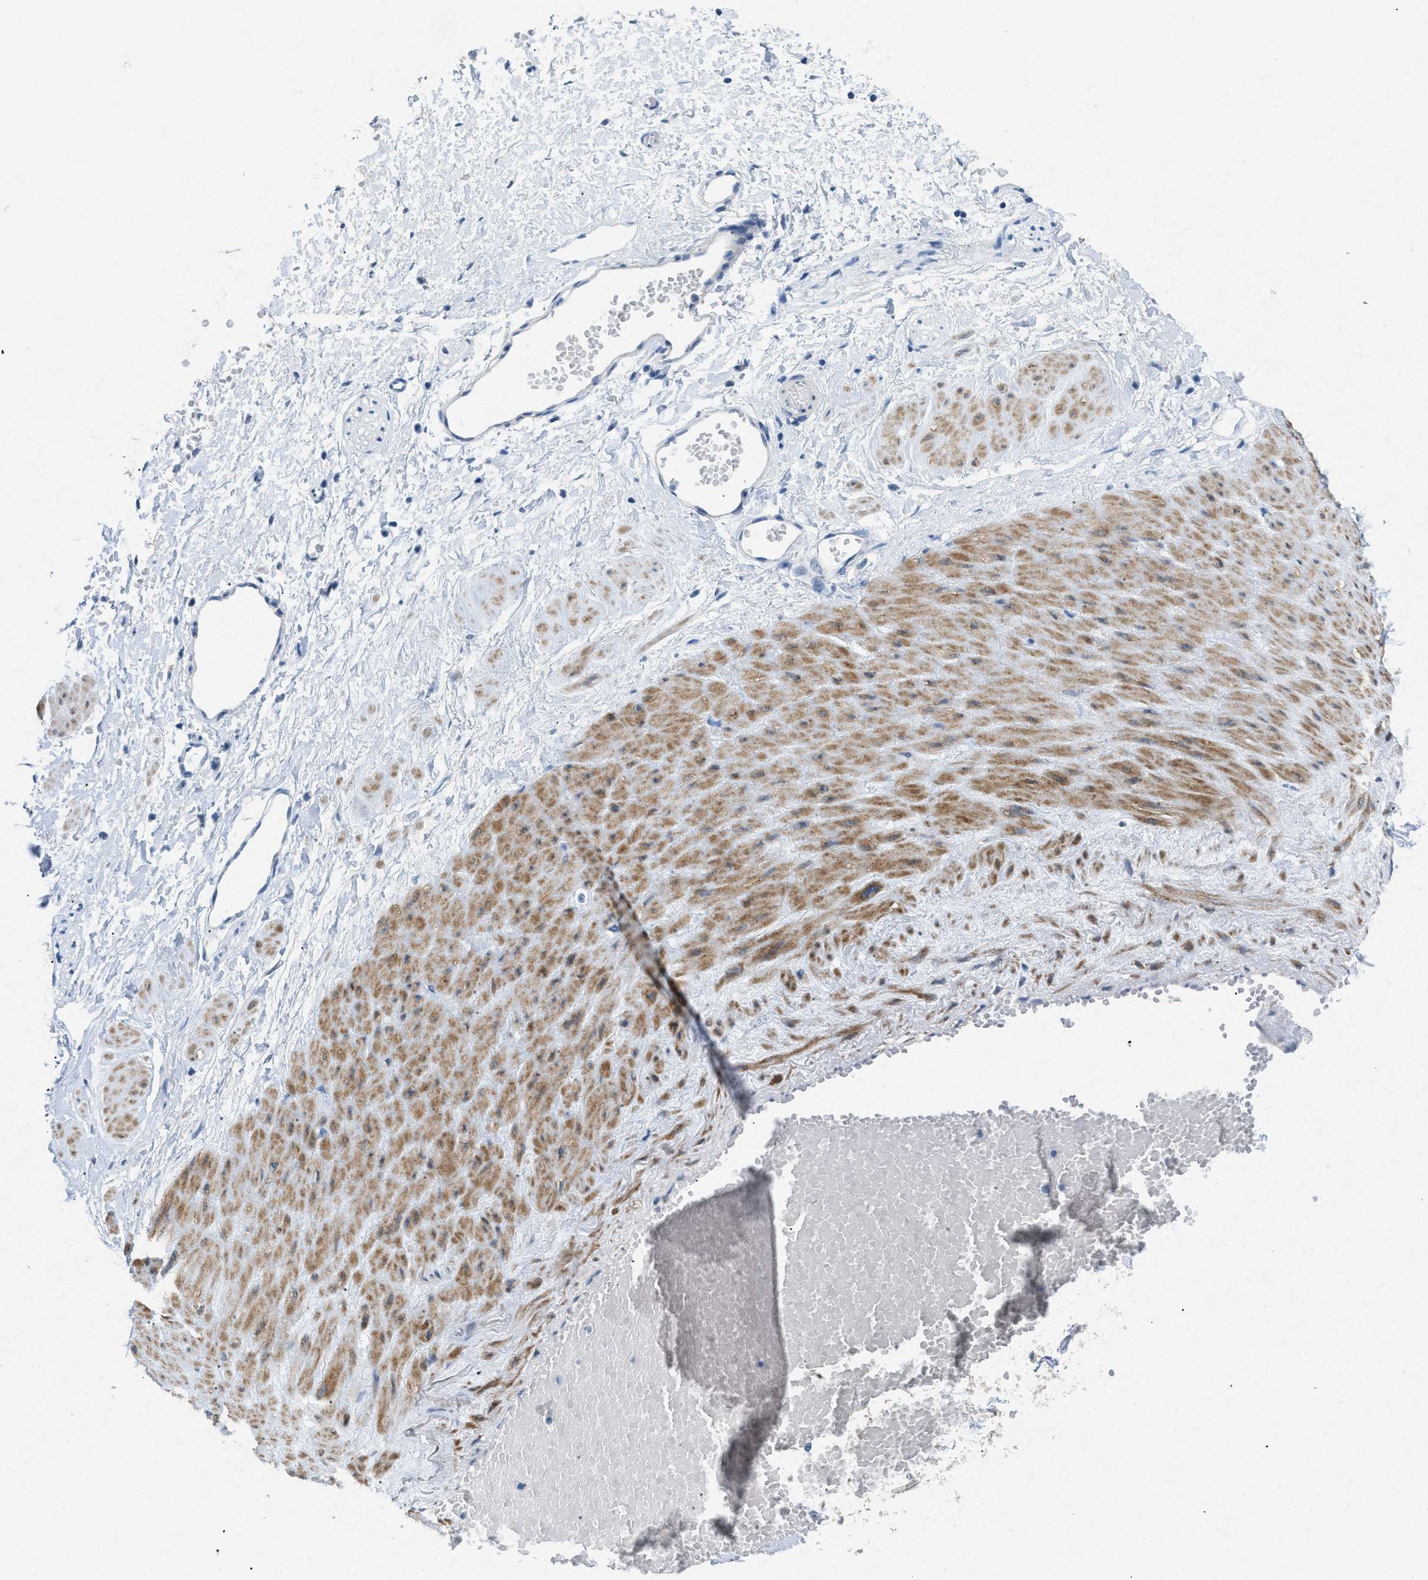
{"staining": {"intensity": "negative", "quantity": "none", "location": "none"}, "tissue": "adipose tissue", "cell_type": "Adipocytes", "image_type": "normal", "snomed": [{"axis": "morphology", "description": "Normal tissue, NOS"}, {"axis": "topography", "description": "Soft tissue"}, {"axis": "topography", "description": "Vascular tissue"}], "caption": "A histopathology image of human adipose tissue is negative for staining in adipocytes. (DAB (3,3'-diaminobenzidine) immunohistochemistry with hematoxylin counter stain).", "gene": "TASOR", "patient": {"sex": "female", "age": 35}}